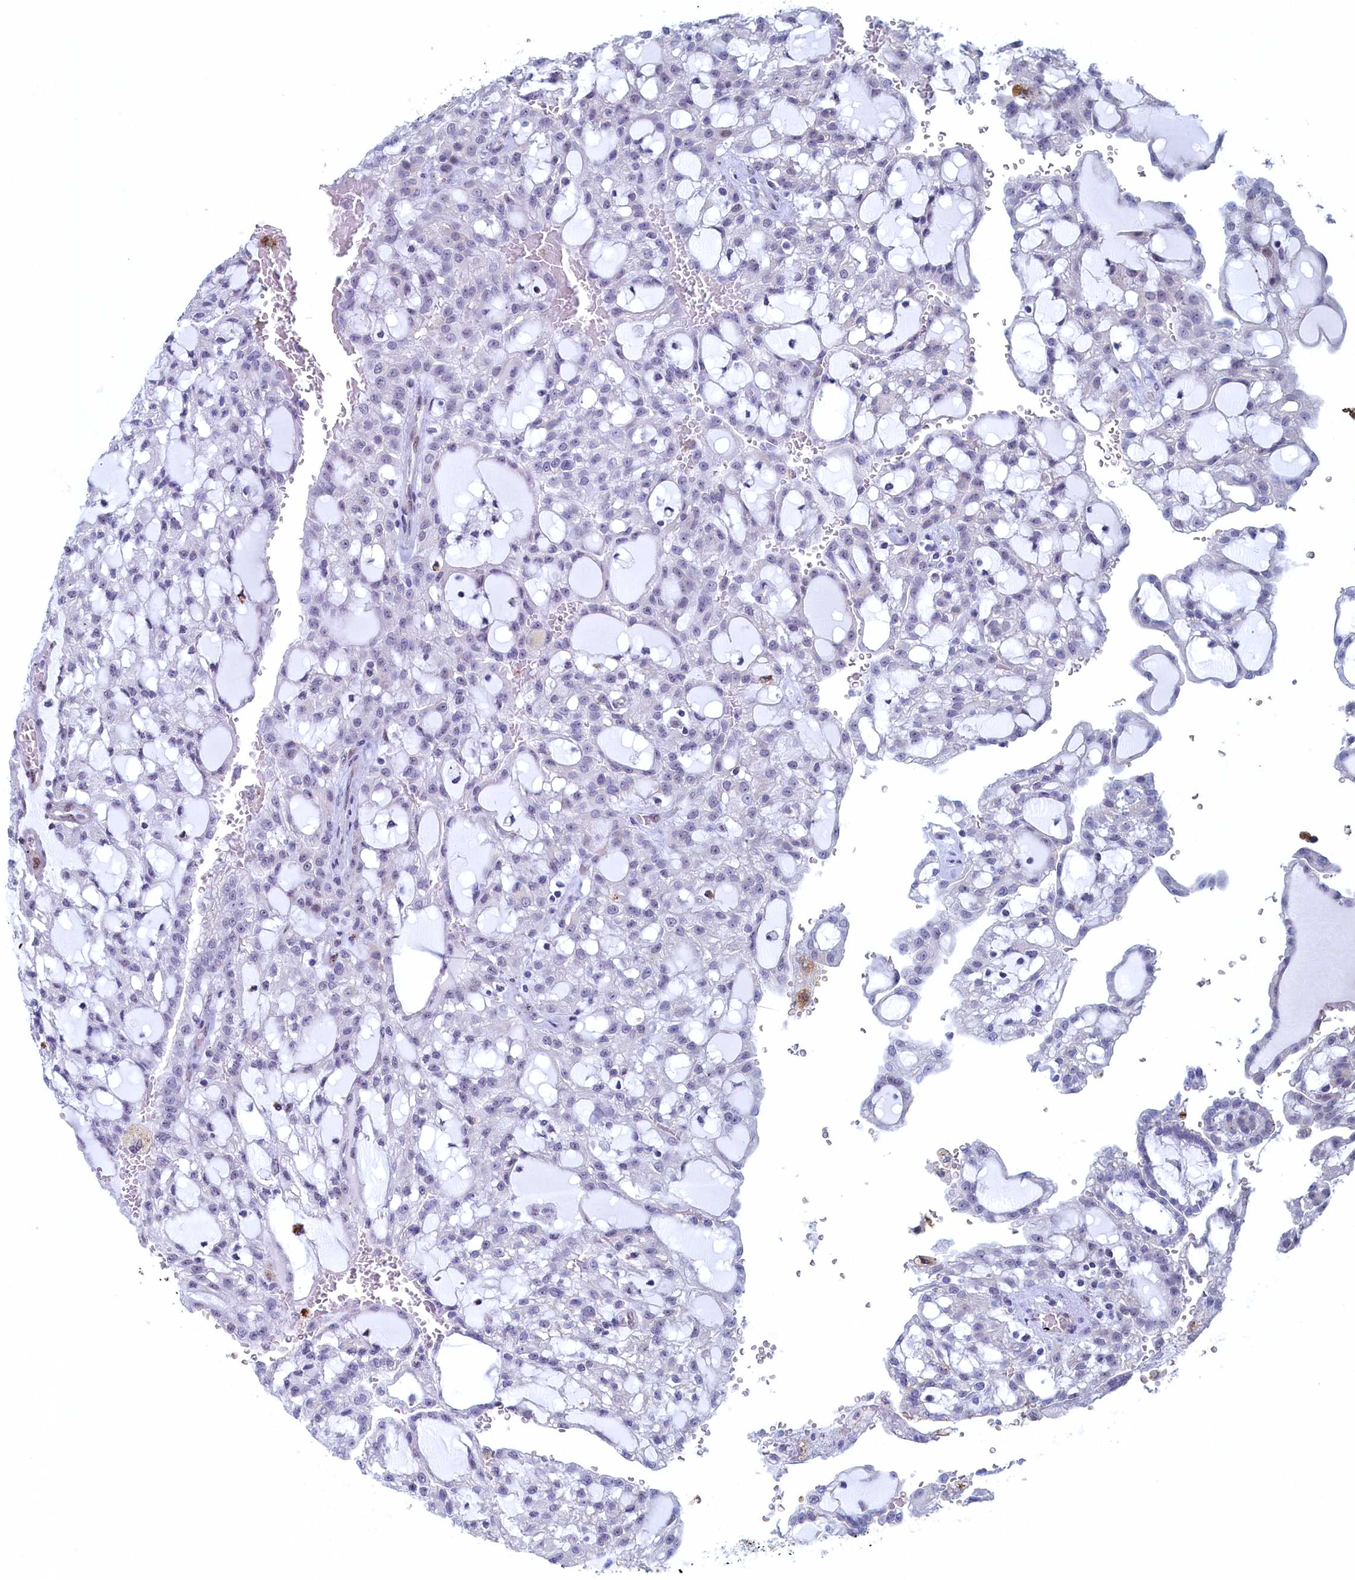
{"staining": {"intensity": "negative", "quantity": "none", "location": "none"}, "tissue": "renal cancer", "cell_type": "Tumor cells", "image_type": "cancer", "snomed": [{"axis": "morphology", "description": "Adenocarcinoma, NOS"}, {"axis": "topography", "description": "Kidney"}], "caption": "Tumor cells are negative for protein expression in human adenocarcinoma (renal).", "gene": "WDR76", "patient": {"sex": "male", "age": 63}}